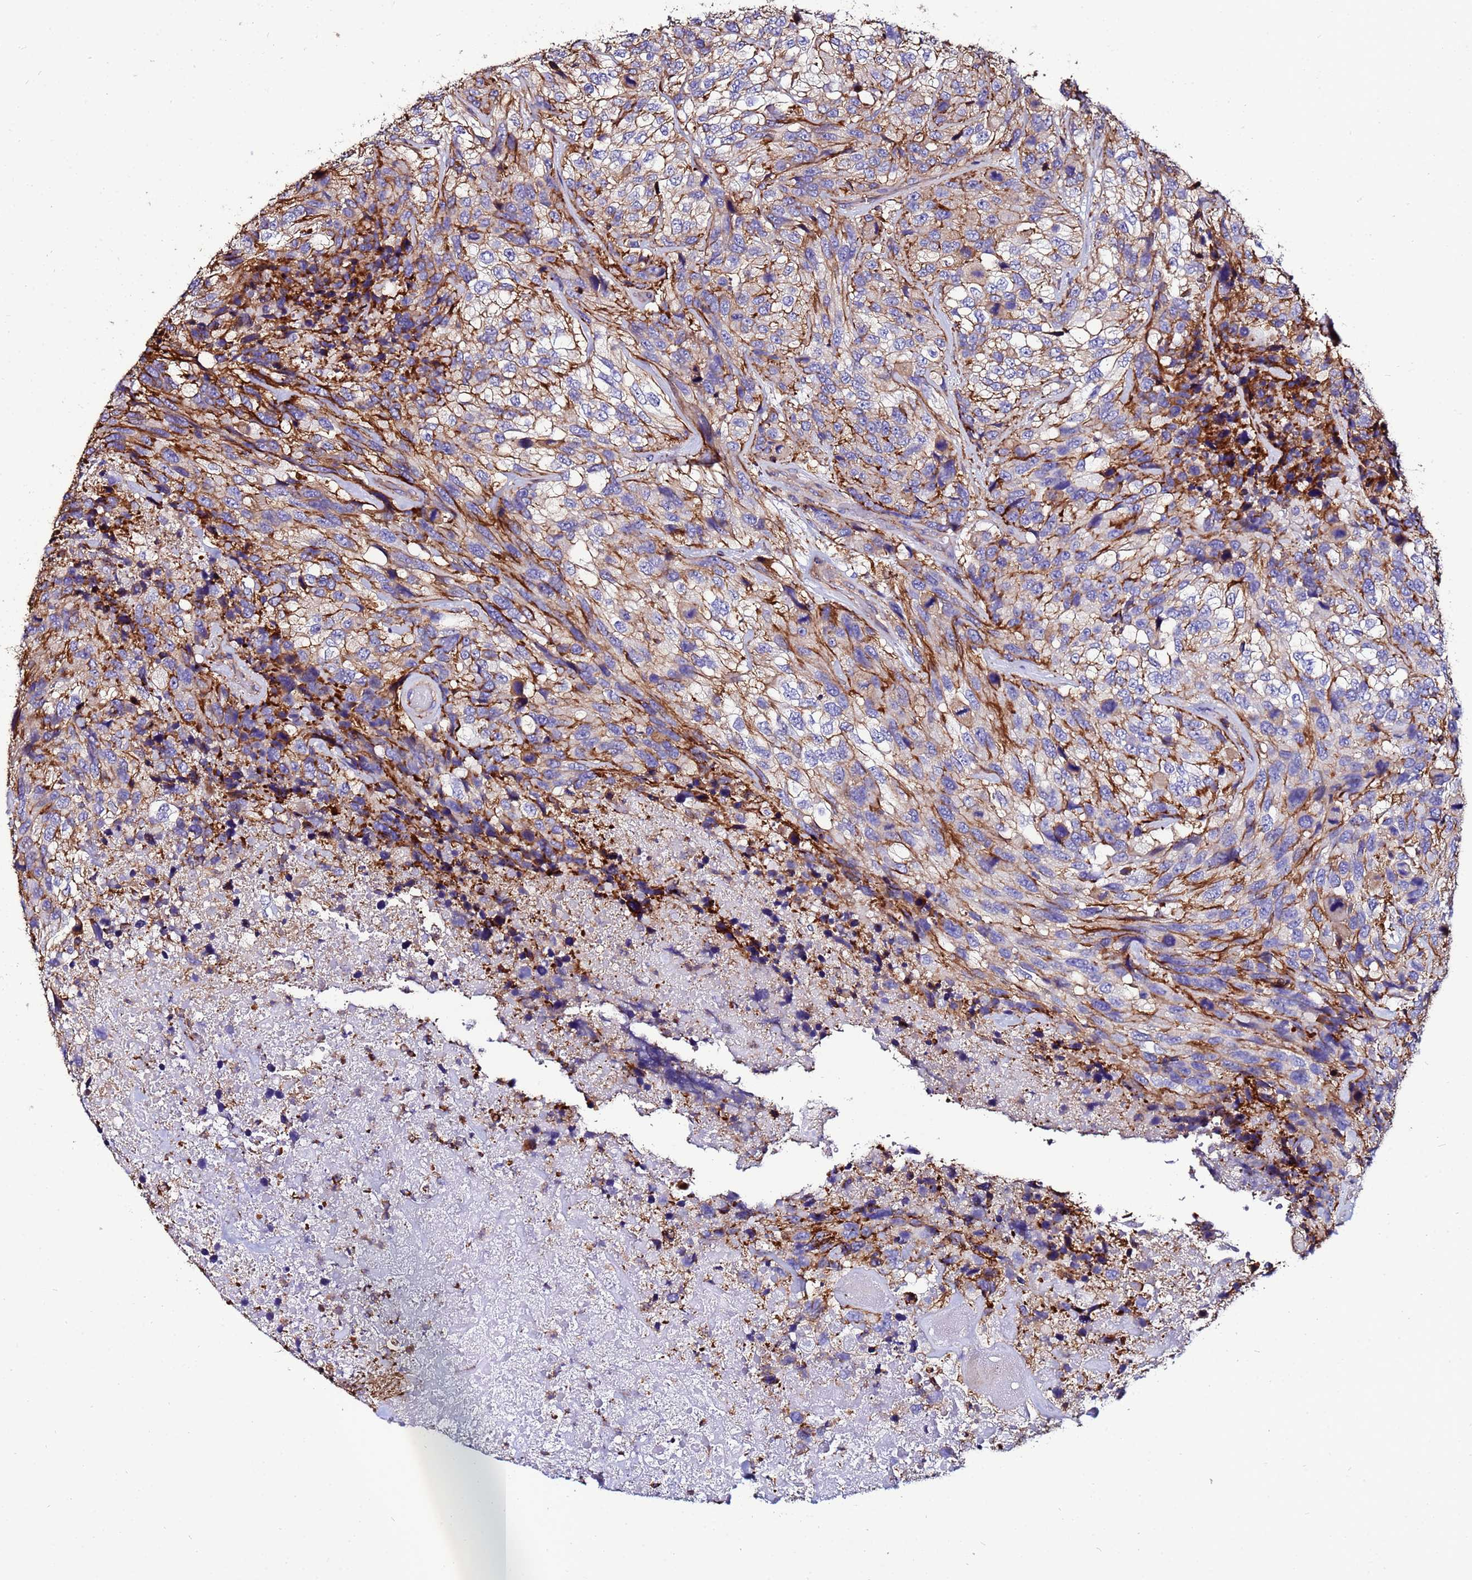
{"staining": {"intensity": "moderate", "quantity": "25%-75%", "location": "cytoplasmic/membranous"}, "tissue": "urothelial cancer", "cell_type": "Tumor cells", "image_type": "cancer", "snomed": [{"axis": "morphology", "description": "Urothelial carcinoma, High grade"}, {"axis": "topography", "description": "Urinary bladder"}], "caption": "About 25%-75% of tumor cells in urothelial cancer show moderate cytoplasmic/membranous protein expression as visualized by brown immunohistochemical staining.", "gene": "ACTB", "patient": {"sex": "female", "age": 70}}